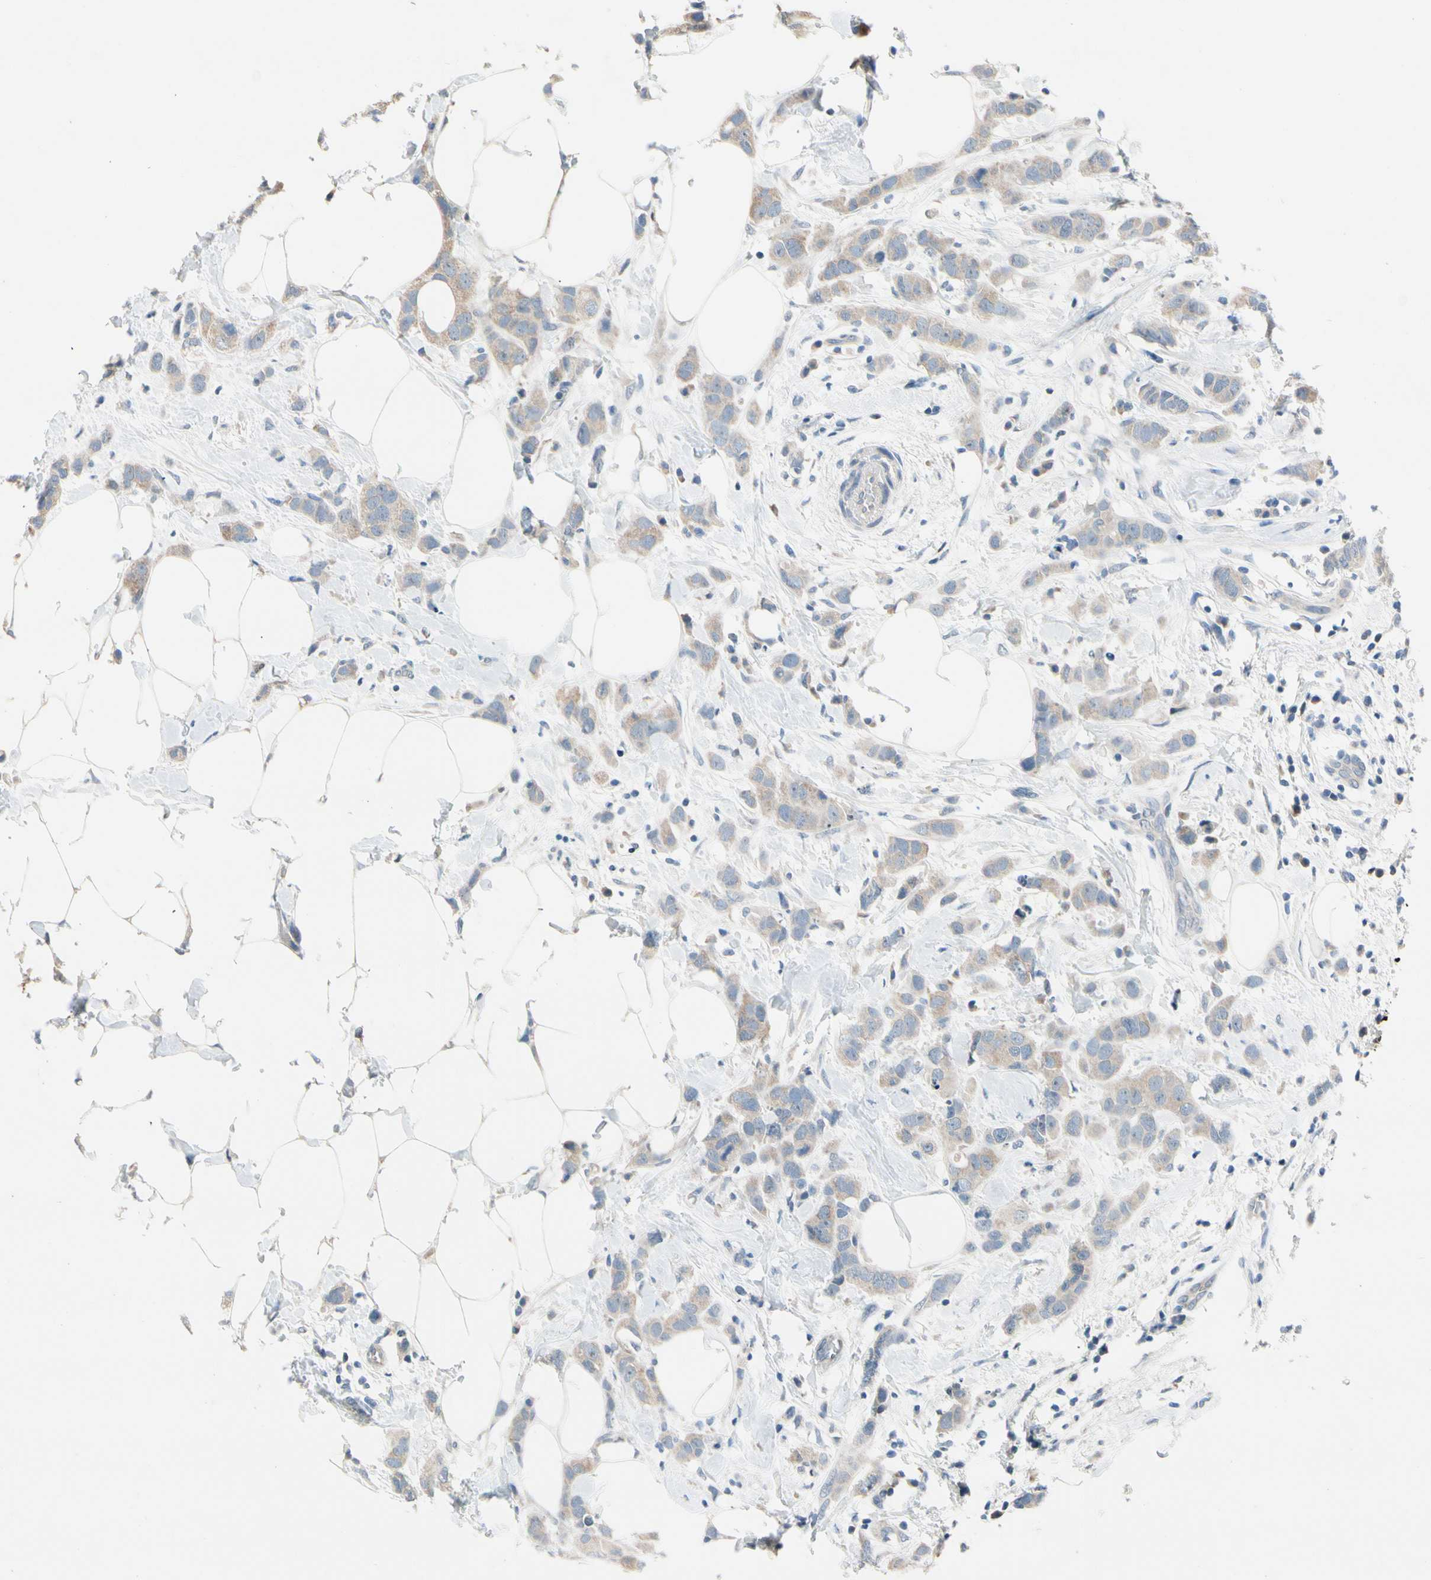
{"staining": {"intensity": "weak", "quantity": ">75%", "location": "none"}, "tissue": "breast cancer", "cell_type": "Tumor cells", "image_type": "cancer", "snomed": [{"axis": "morphology", "description": "Normal tissue, NOS"}, {"axis": "morphology", "description": "Duct carcinoma"}, {"axis": "topography", "description": "Breast"}], "caption": "Breast cancer (intraductal carcinoma) stained for a protein demonstrates weak None positivity in tumor cells.", "gene": "SLC27A6", "patient": {"sex": "female", "age": 50}}